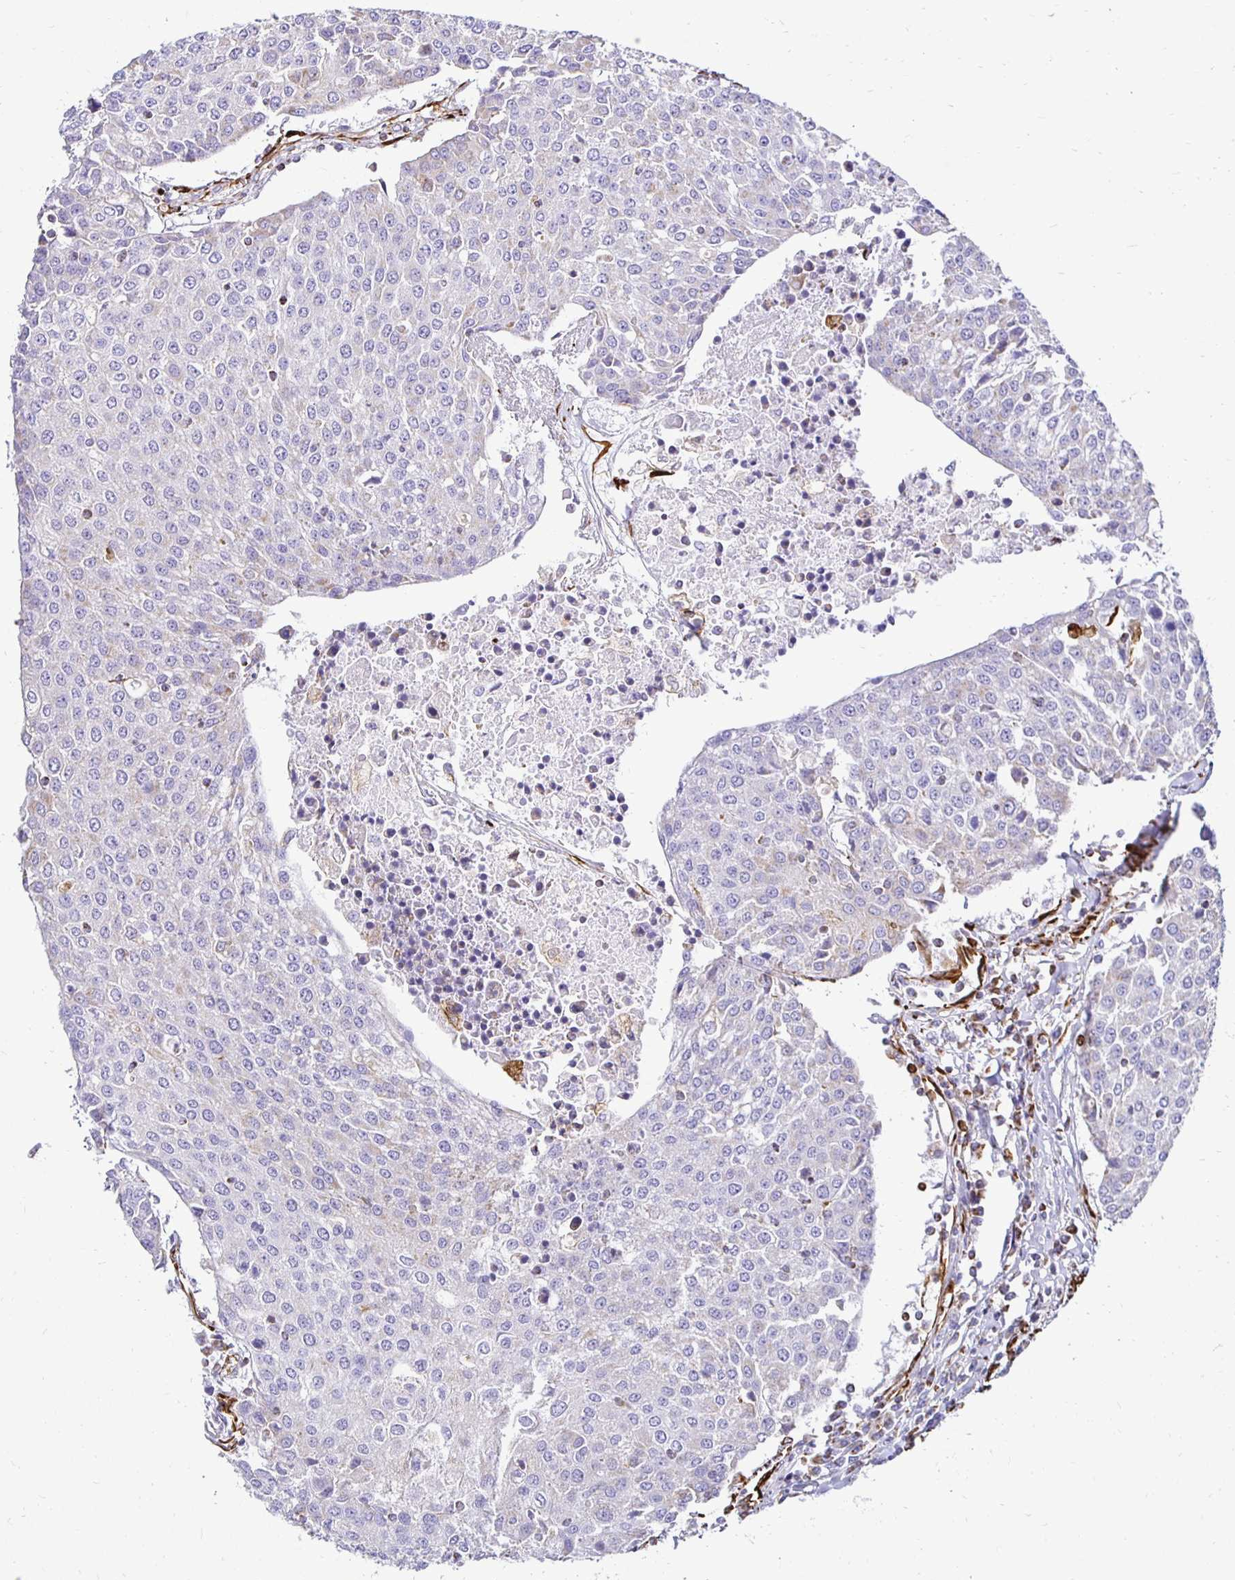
{"staining": {"intensity": "negative", "quantity": "none", "location": "none"}, "tissue": "urothelial cancer", "cell_type": "Tumor cells", "image_type": "cancer", "snomed": [{"axis": "morphology", "description": "Urothelial carcinoma, High grade"}, {"axis": "topography", "description": "Urinary bladder"}], "caption": "IHC micrograph of high-grade urothelial carcinoma stained for a protein (brown), which exhibits no positivity in tumor cells.", "gene": "PLAAT2", "patient": {"sex": "female", "age": 85}}